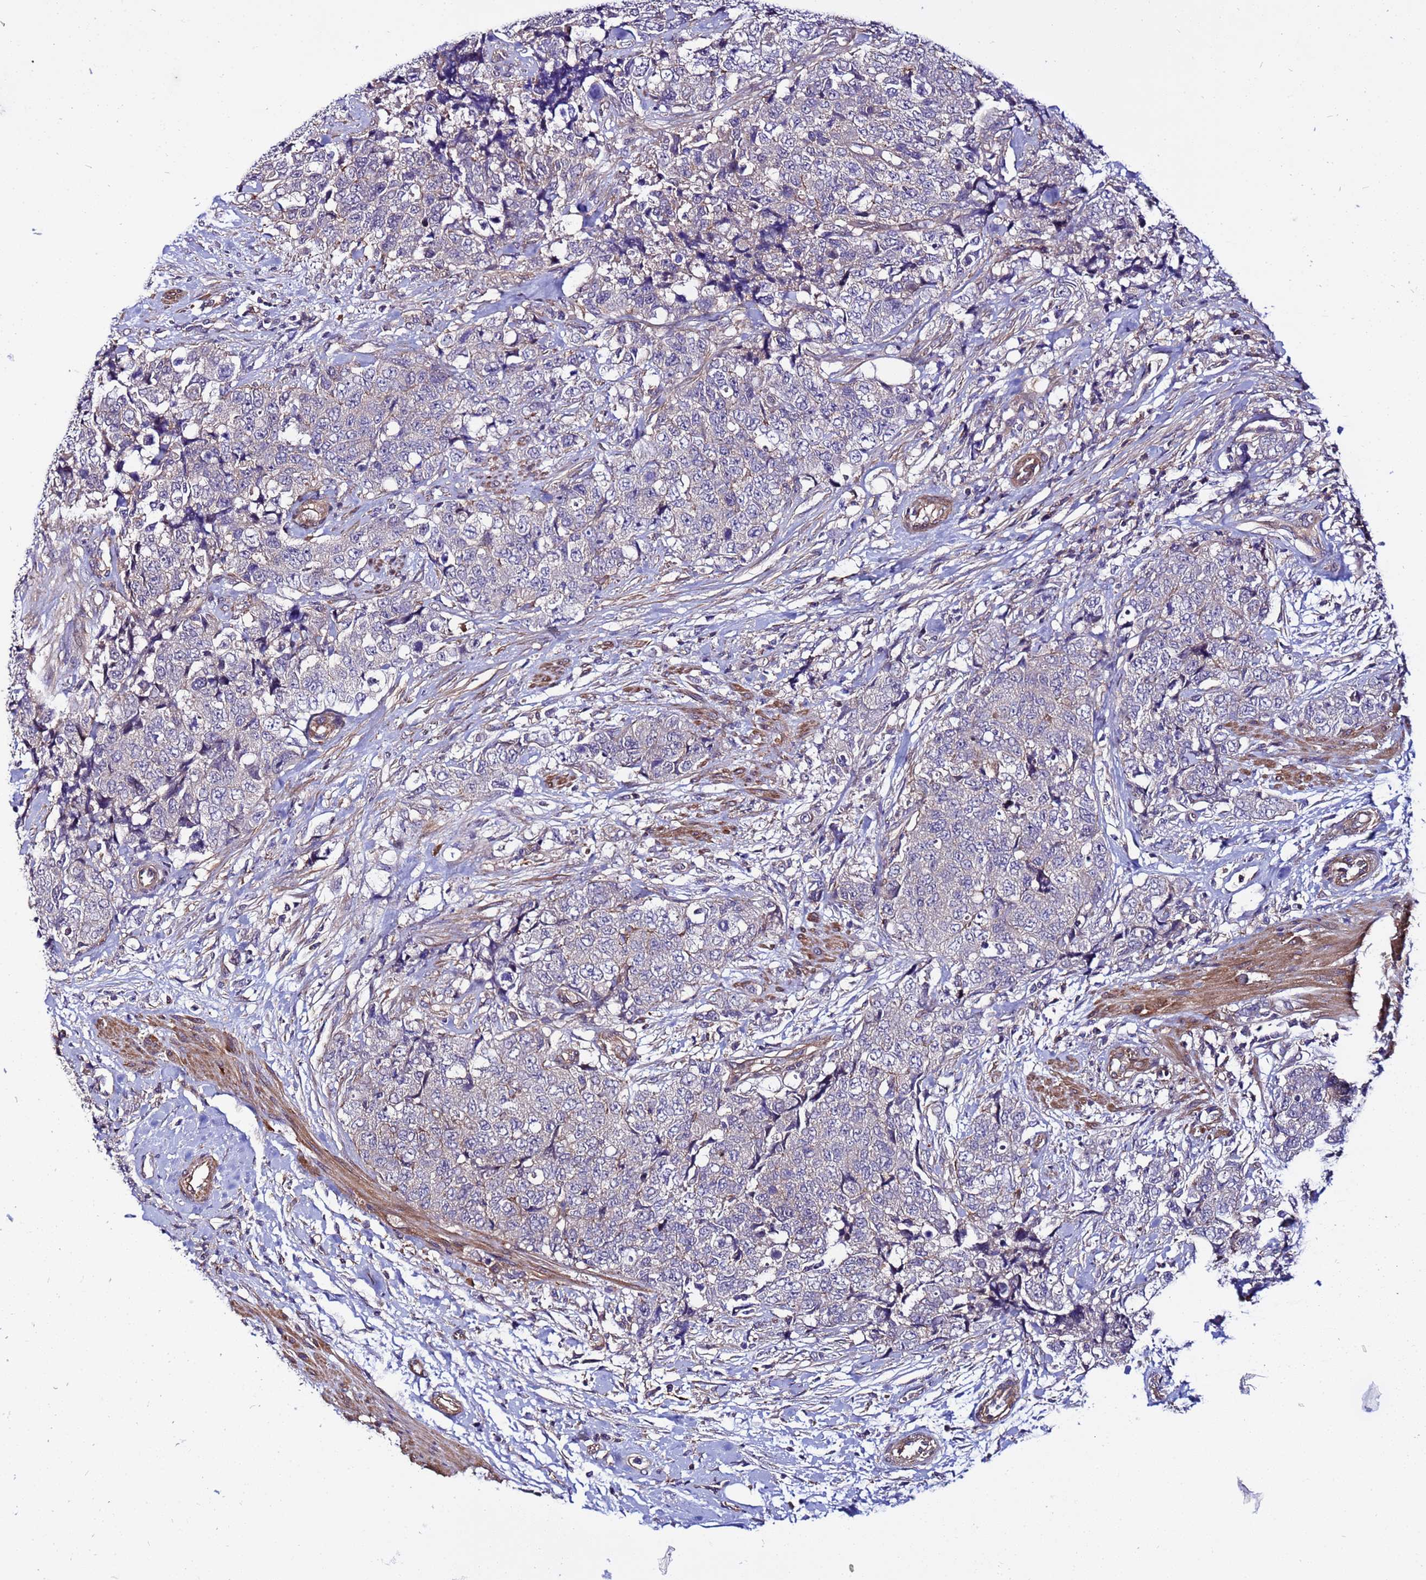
{"staining": {"intensity": "negative", "quantity": "none", "location": "none"}, "tissue": "urothelial cancer", "cell_type": "Tumor cells", "image_type": "cancer", "snomed": [{"axis": "morphology", "description": "Urothelial carcinoma, High grade"}, {"axis": "topography", "description": "Urinary bladder"}], "caption": "Immunohistochemistry (IHC) of human high-grade urothelial carcinoma demonstrates no positivity in tumor cells.", "gene": "STK38", "patient": {"sex": "female", "age": 78}}